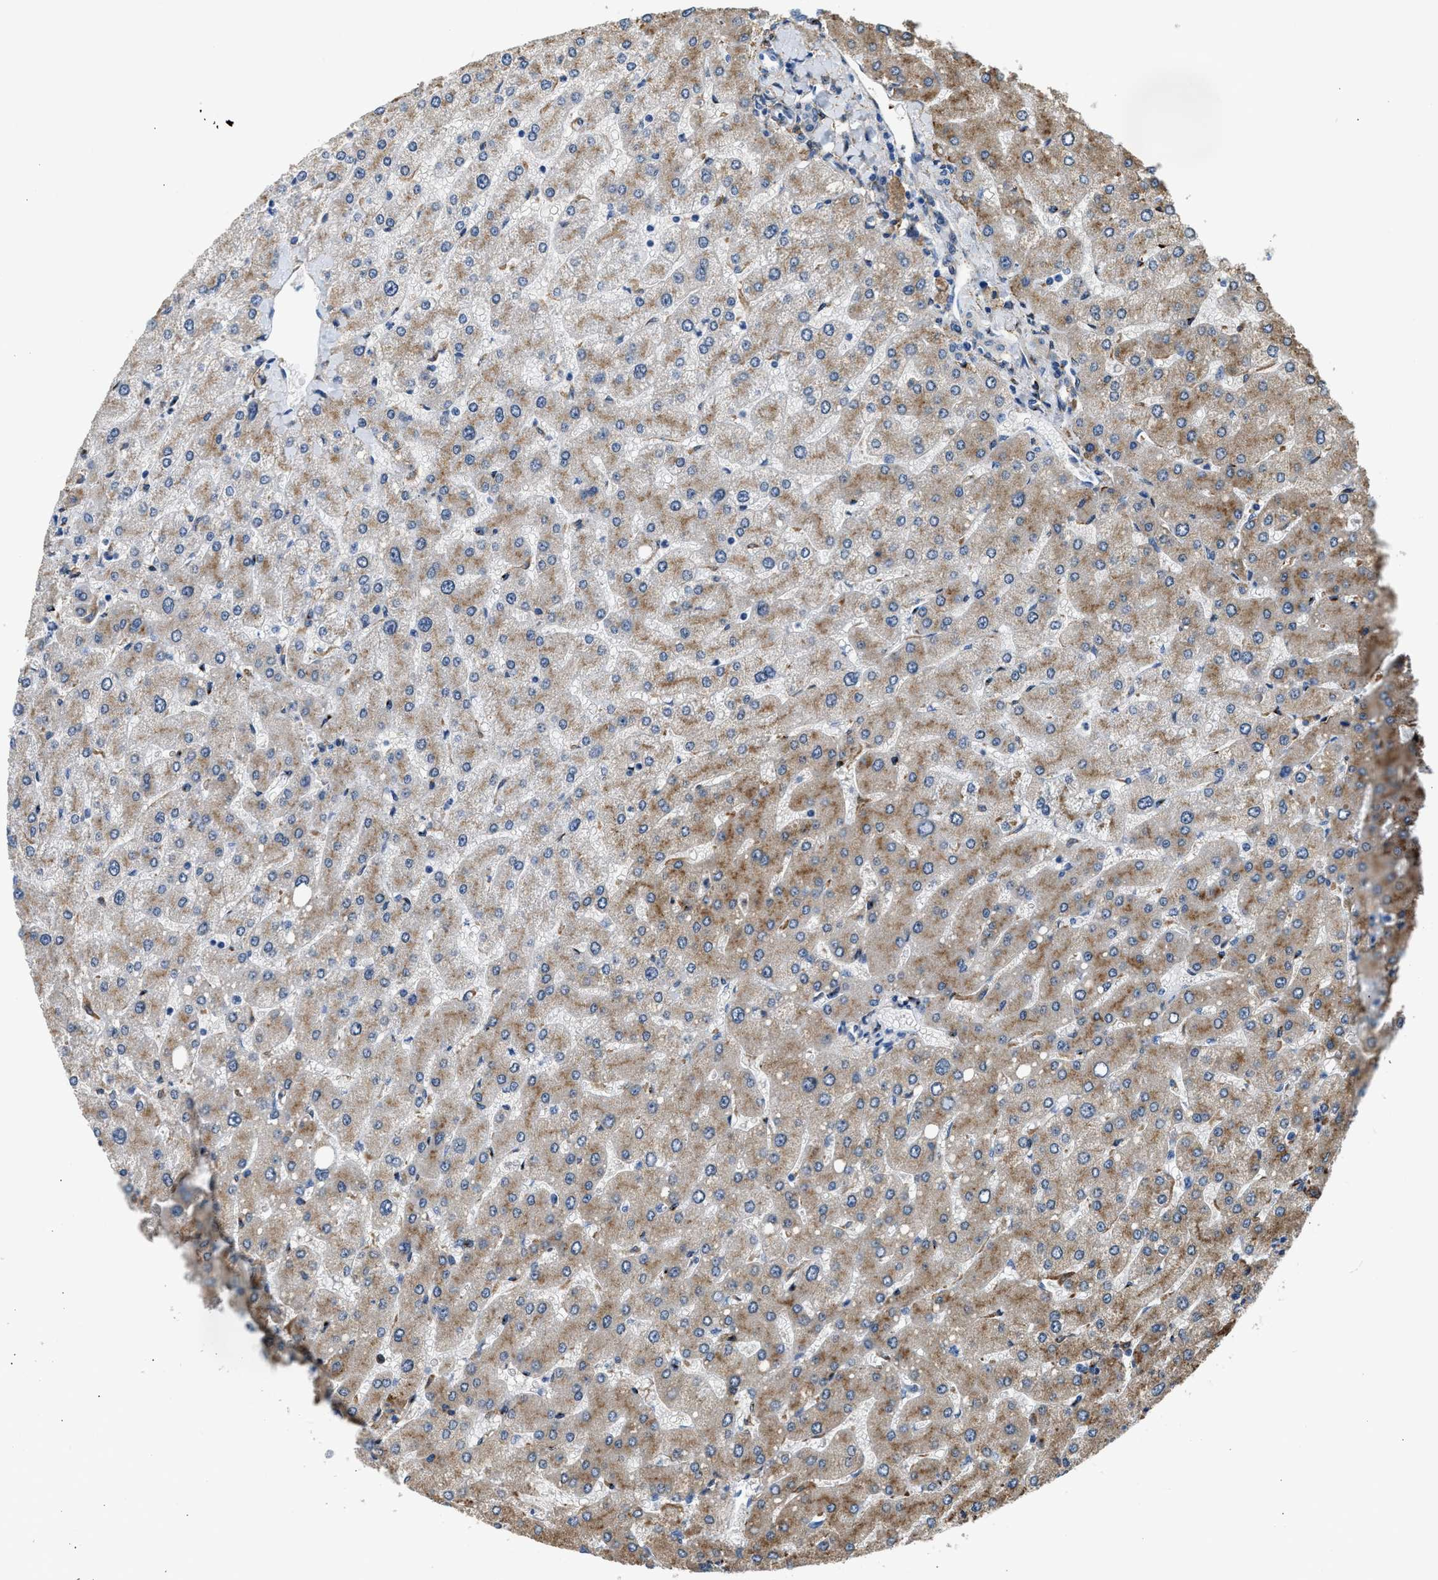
{"staining": {"intensity": "negative", "quantity": "none", "location": "none"}, "tissue": "liver", "cell_type": "Cholangiocytes", "image_type": "normal", "snomed": [{"axis": "morphology", "description": "Normal tissue, NOS"}, {"axis": "topography", "description": "Liver"}], "caption": "Immunohistochemistry micrograph of benign liver: liver stained with DAB reveals no significant protein staining in cholangiocytes. The staining was performed using DAB to visualize the protein expression in brown, while the nuclei were stained in blue with hematoxylin (Magnification: 20x).", "gene": "LRP1", "patient": {"sex": "male", "age": 55}}